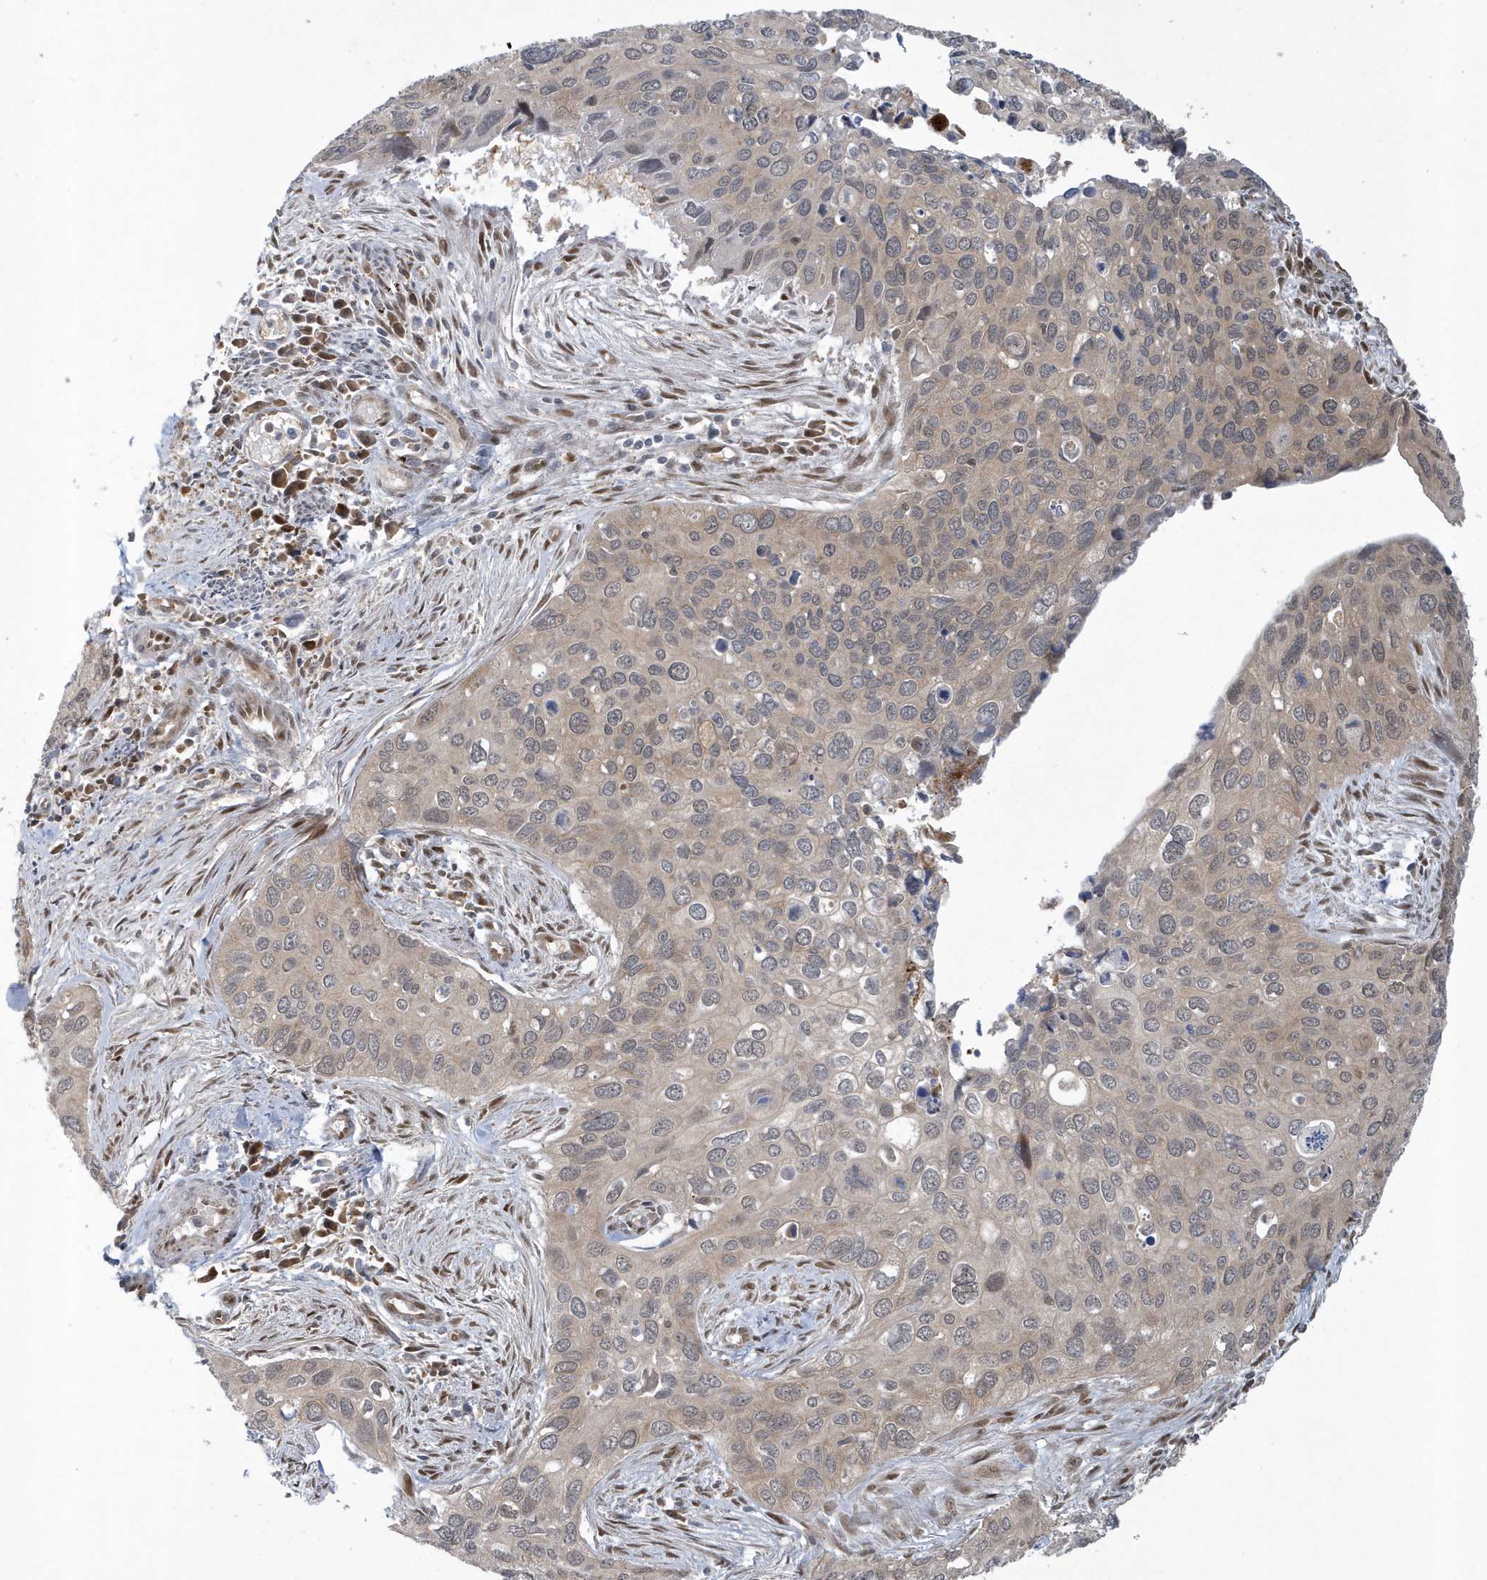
{"staining": {"intensity": "negative", "quantity": "none", "location": "none"}, "tissue": "cervical cancer", "cell_type": "Tumor cells", "image_type": "cancer", "snomed": [{"axis": "morphology", "description": "Squamous cell carcinoma, NOS"}, {"axis": "topography", "description": "Cervix"}], "caption": "The histopathology image displays no staining of tumor cells in squamous cell carcinoma (cervical).", "gene": "ATG4A", "patient": {"sex": "female", "age": 55}}